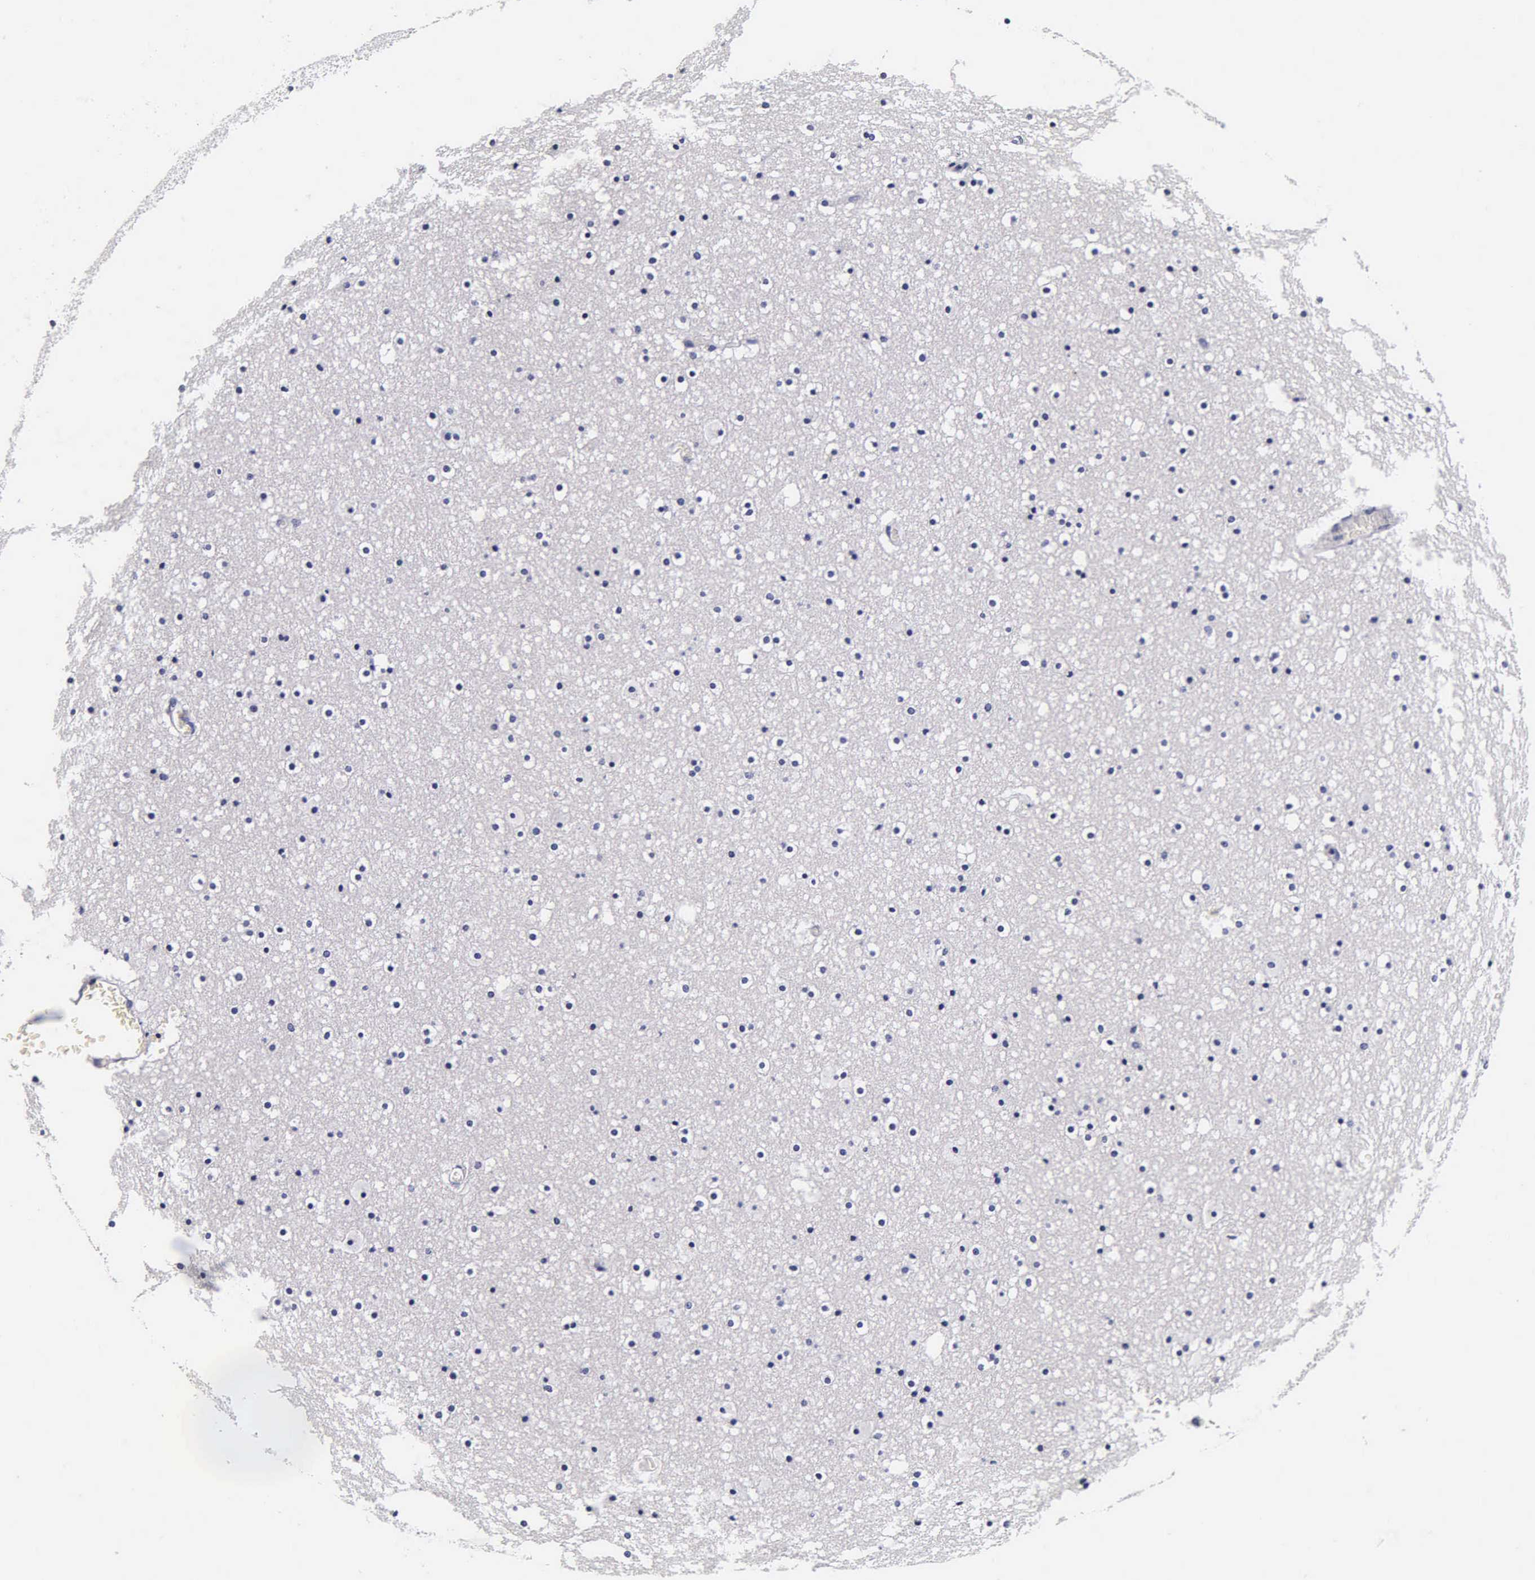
{"staining": {"intensity": "negative", "quantity": "none", "location": "none"}, "tissue": "caudate", "cell_type": "Glial cells", "image_type": "normal", "snomed": [{"axis": "morphology", "description": "Normal tissue, NOS"}, {"axis": "topography", "description": "Lateral ventricle wall"}], "caption": "Immunohistochemistry (IHC) photomicrograph of unremarkable caudate stained for a protein (brown), which demonstrates no positivity in glial cells. (DAB IHC, high magnification).", "gene": "ACP3", "patient": {"sex": "male", "age": 45}}